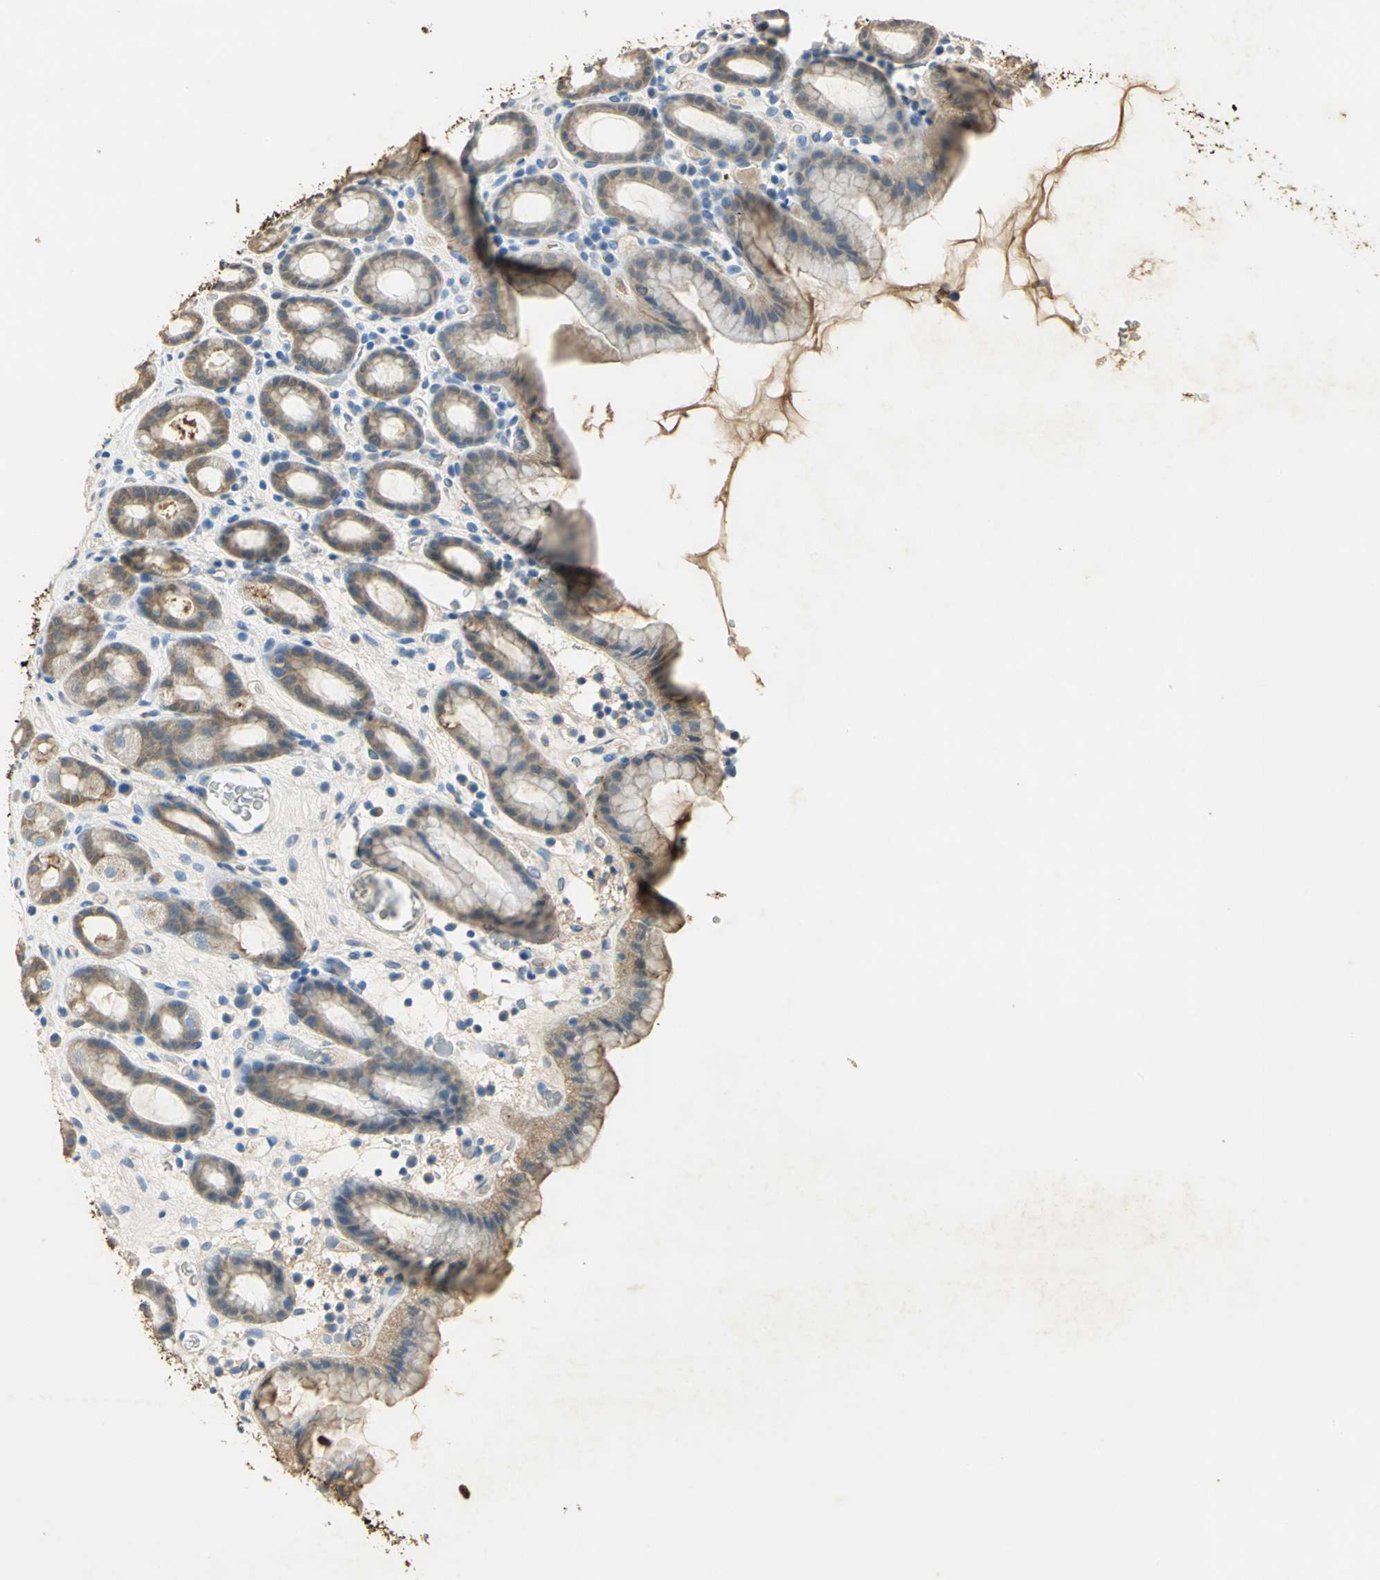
{"staining": {"intensity": "moderate", "quantity": ">75%", "location": "cytoplasmic/membranous"}, "tissue": "stomach", "cell_type": "Glandular cells", "image_type": "normal", "snomed": [{"axis": "morphology", "description": "Normal tissue, NOS"}, {"axis": "topography", "description": "Stomach, upper"}], "caption": "The photomicrograph shows immunohistochemical staining of normal stomach. There is moderate cytoplasmic/membranous staining is seen in approximately >75% of glandular cells. The staining is performed using DAB (3,3'-diaminobenzidine) brown chromogen to label protein expression. The nuclei are counter-stained blue using hematoxylin.", "gene": "ANXA4", "patient": {"sex": "male", "age": 68}}